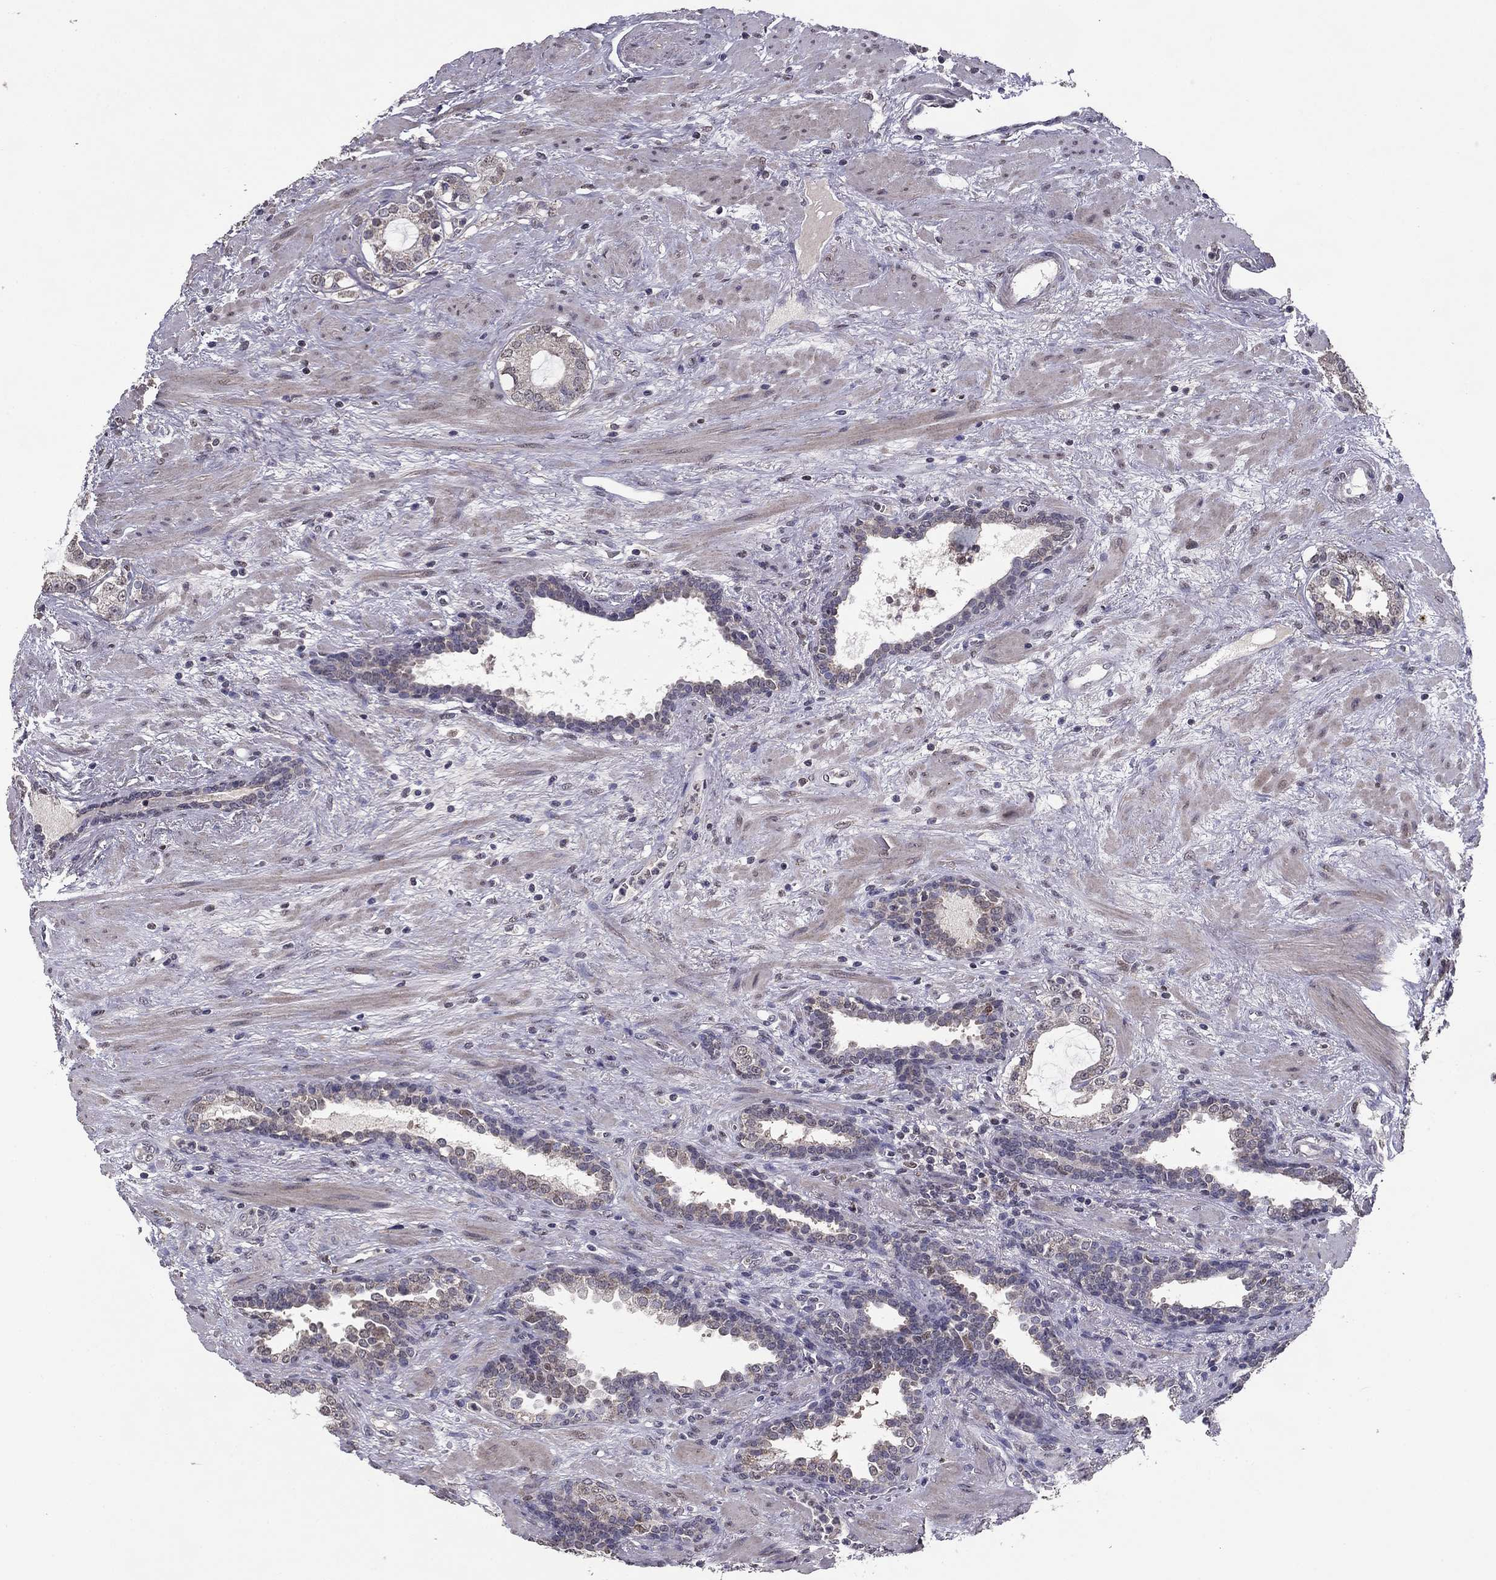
{"staining": {"intensity": "negative", "quantity": "none", "location": "none"}, "tissue": "prostate cancer", "cell_type": "Tumor cells", "image_type": "cancer", "snomed": [{"axis": "morphology", "description": "Adenocarcinoma, NOS"}, {"axis": "topography", "description": "Prostate"}], "caption": "High magnification brightfield microscopy of prostate adenocarcinoma stained with DAB (brown) and counterstained with hematoxylin (blue): tumor cells show no significant positivity.", "gene": "HCN1", "patient": {"sex": "male", "age": 66}}